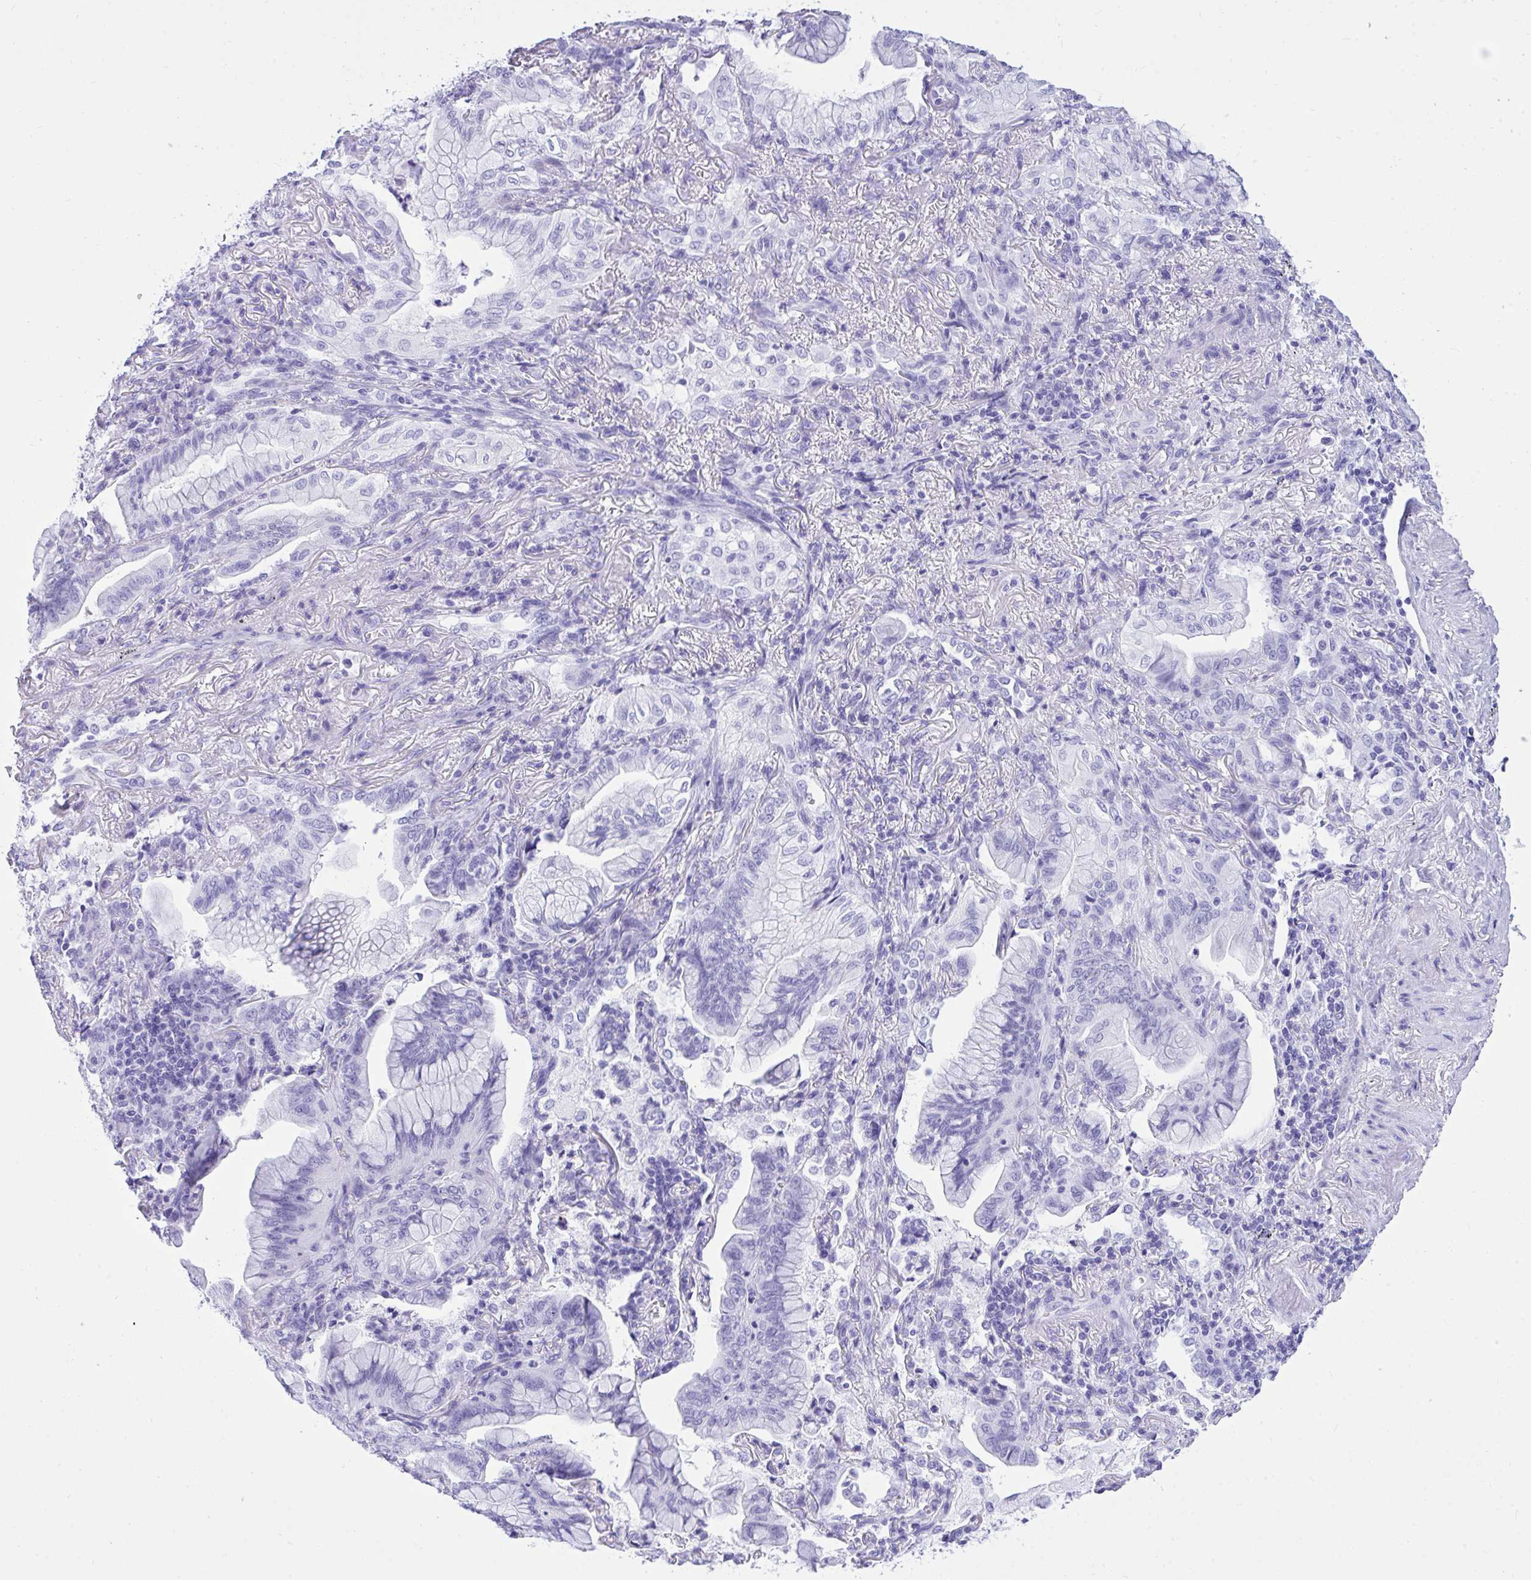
{"staining": {"intensity": "negative", "quantity": "none", "location": "none"}, "tissue": "lung cancer", "cell_type": "Tumor cells", "image_type": "cancer", "snomed": [{"axis": "morphology", "description": "Adenocarcinoma, NOS"}, {"axis": "topography", "description": "Lung"}], "caption": "This is an IHC photomicrograph of lung cancer (adenocarcinoma). There is no staining in tumor cells.", "gene": "TLN2", "patient": {"sex": "male", "age": 77}}